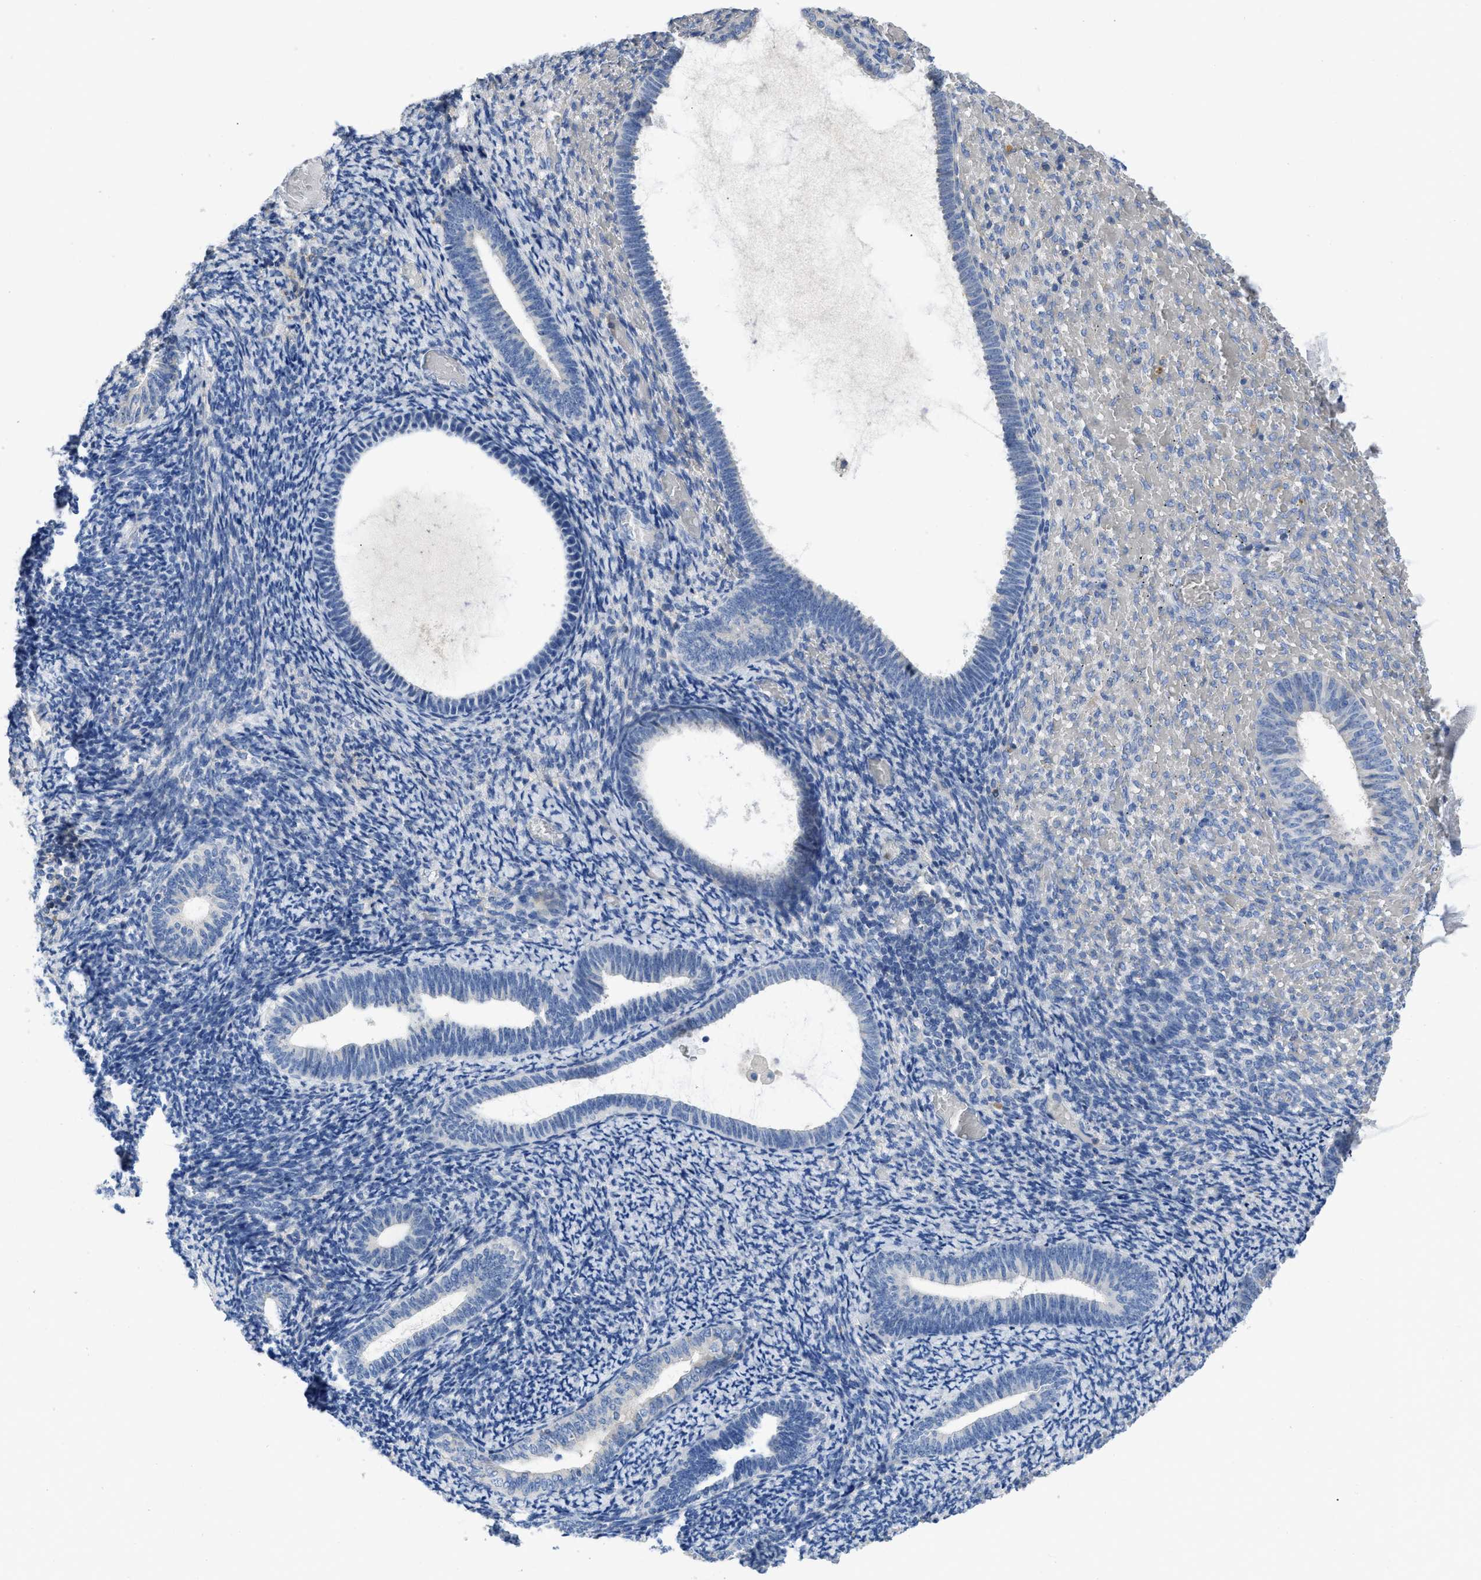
{"staining": {"intensity": "negative", "quantity": "none", "location": "none"}, "tissue": "endometrium", "cell_type": "Cells in endometrial stroma", "image_type": "normal", "snomed": [{"axis": "morphology", "description": "Normal tissue, NOS"}, {"axis": "topography", "description": "Endometrium"}], "caption": "Immunohistochemistry of unremarkable endometrium reveals no positivity in cells in endometrial stroma. (DAB (3,3'-diaminobenzidine) immunohistochemistry visualized using brightfield microscopy, high magnification).", "gene": "C1S", "patient": {"sex": "female", "age": 66}}